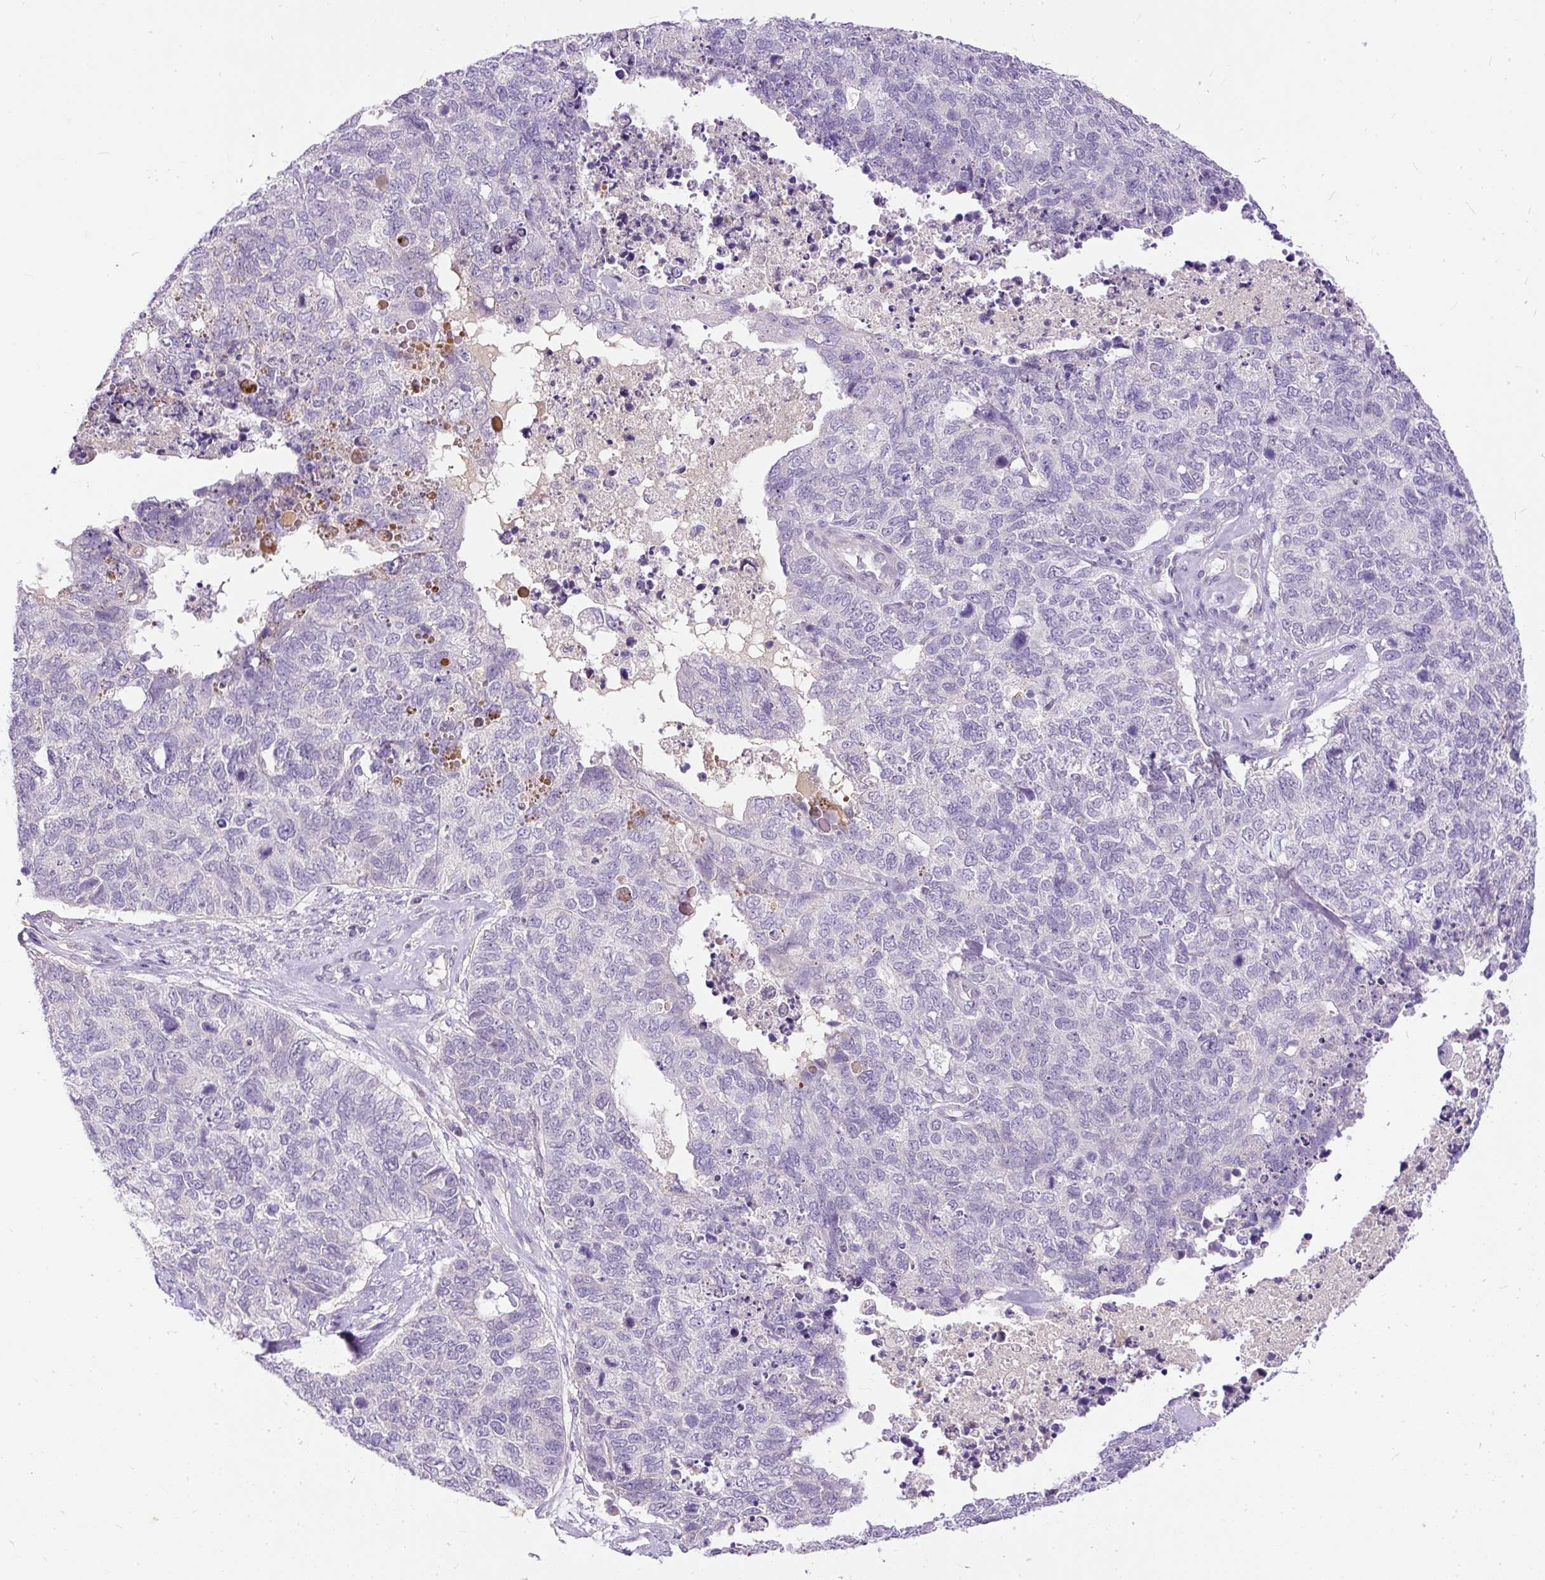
{"staining": {"intensity": "negative", "quantity": "none", "location": "none"}, "tissue": "cervical cancer", "cell_type": "Tumor cells", "image_type": "cancer", "snomed": [{"axis": "morphology", "description": "Squamous cell carcinoma, NOS"}, {"axis": "topography", "description": "Cervix"}], "caption": "Tumor cells show no significant protein staining in squamous cell carcinoma (cervical).", "gene": "KRTAP20-3", "patient": {"sex": "female", "age": 63}}